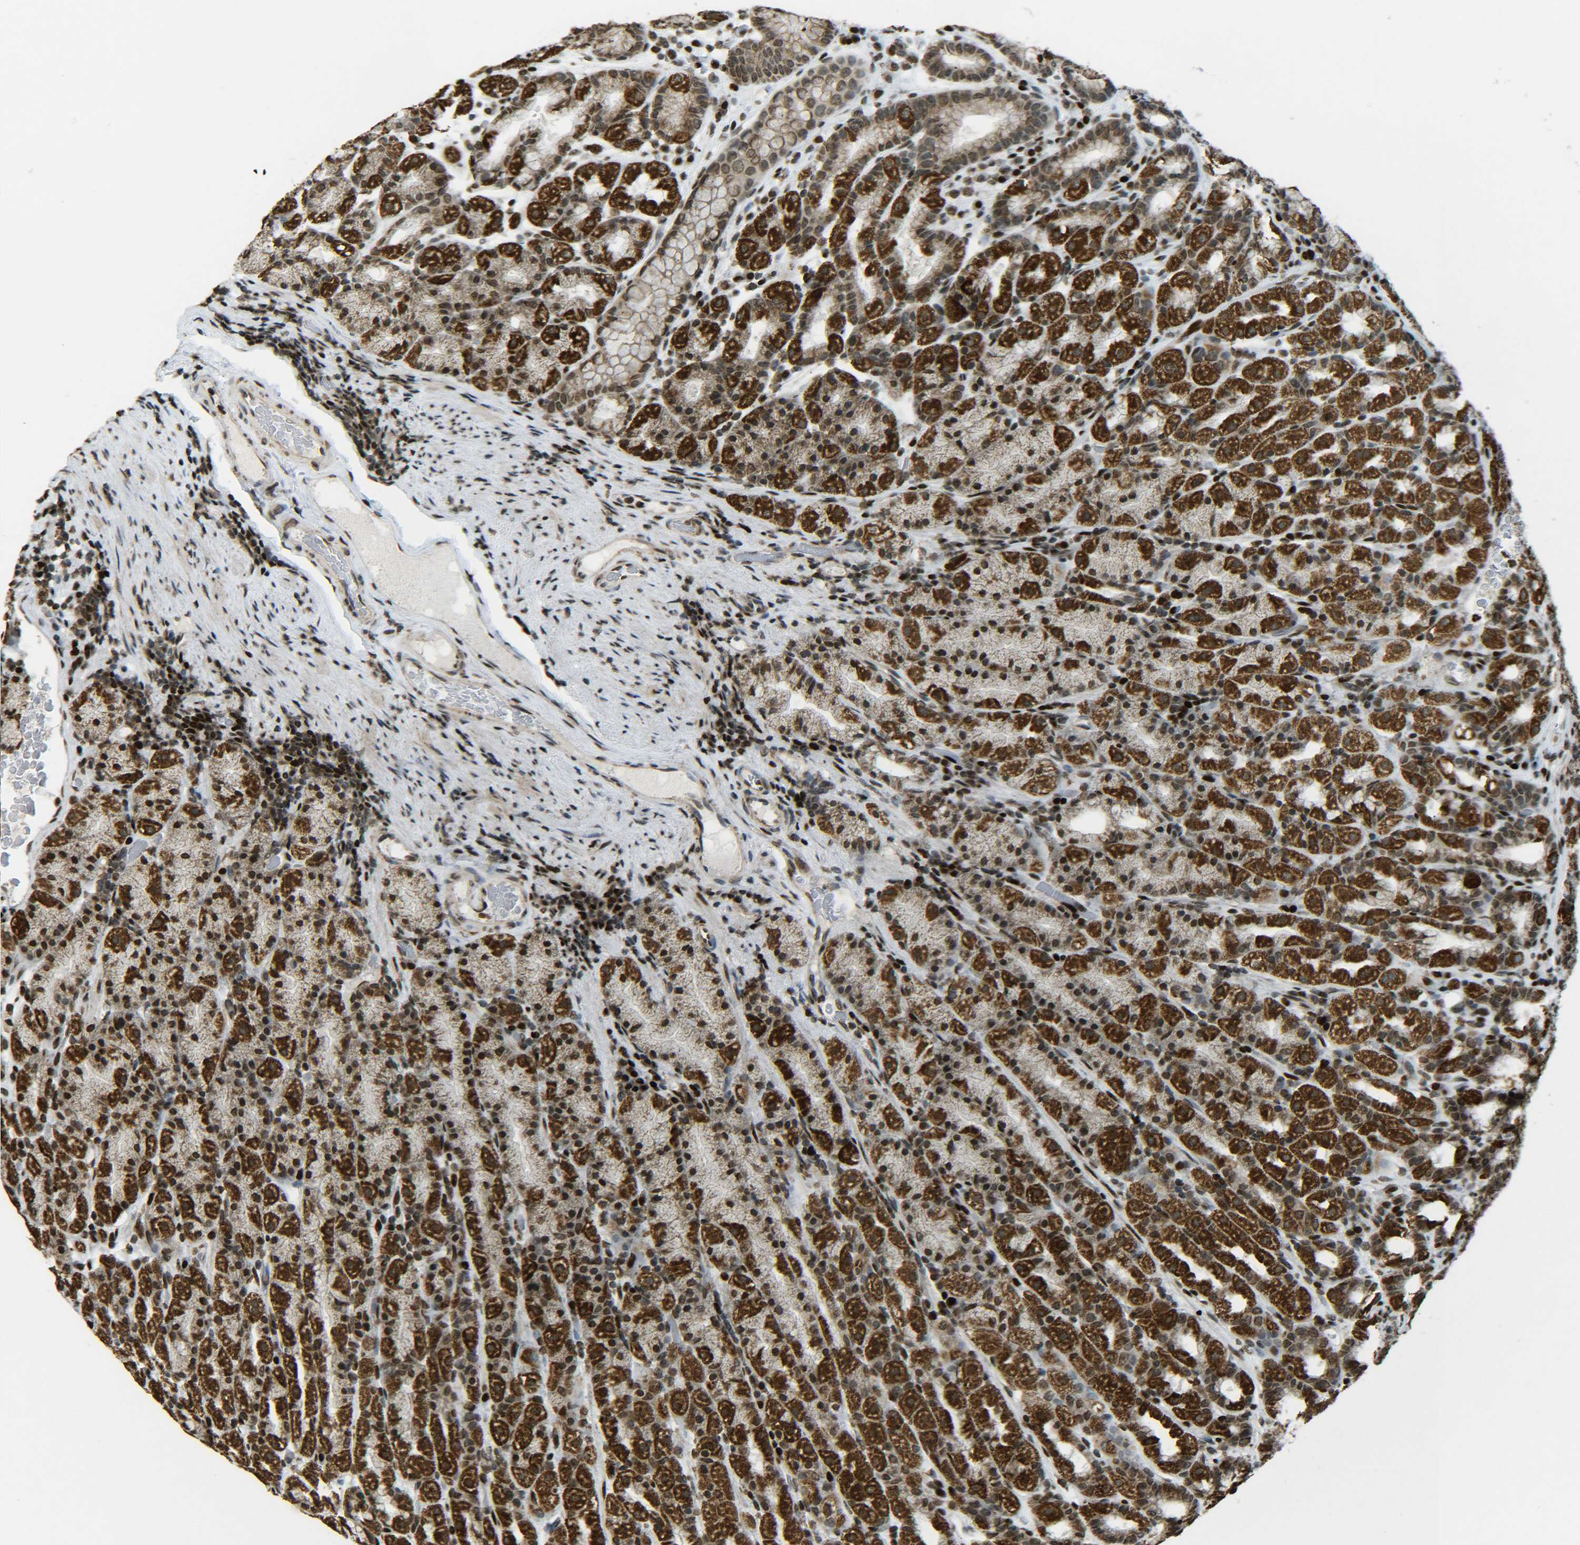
{"staining": {"intensity": "strong", "quantity": ">75%", "location": "cytoplasmic/membranous,nuclear"}, "tissue": "stomach", "cell_type": "Glandular cells", "image_type": "normal", "snomed": [{"axis": "morphology", "description": "Normal tissue, NOS"}, {"axis": "topography", "description": "Stomach, upper"}], "caption": "Human stomach stained for a protein (brown) displays strong cytoplasmic/membranous,nuclear positive expression in about >75% of glandular cells.", "gene": "NEUROG2", "patient": {"sex": "male", "age": 68}}